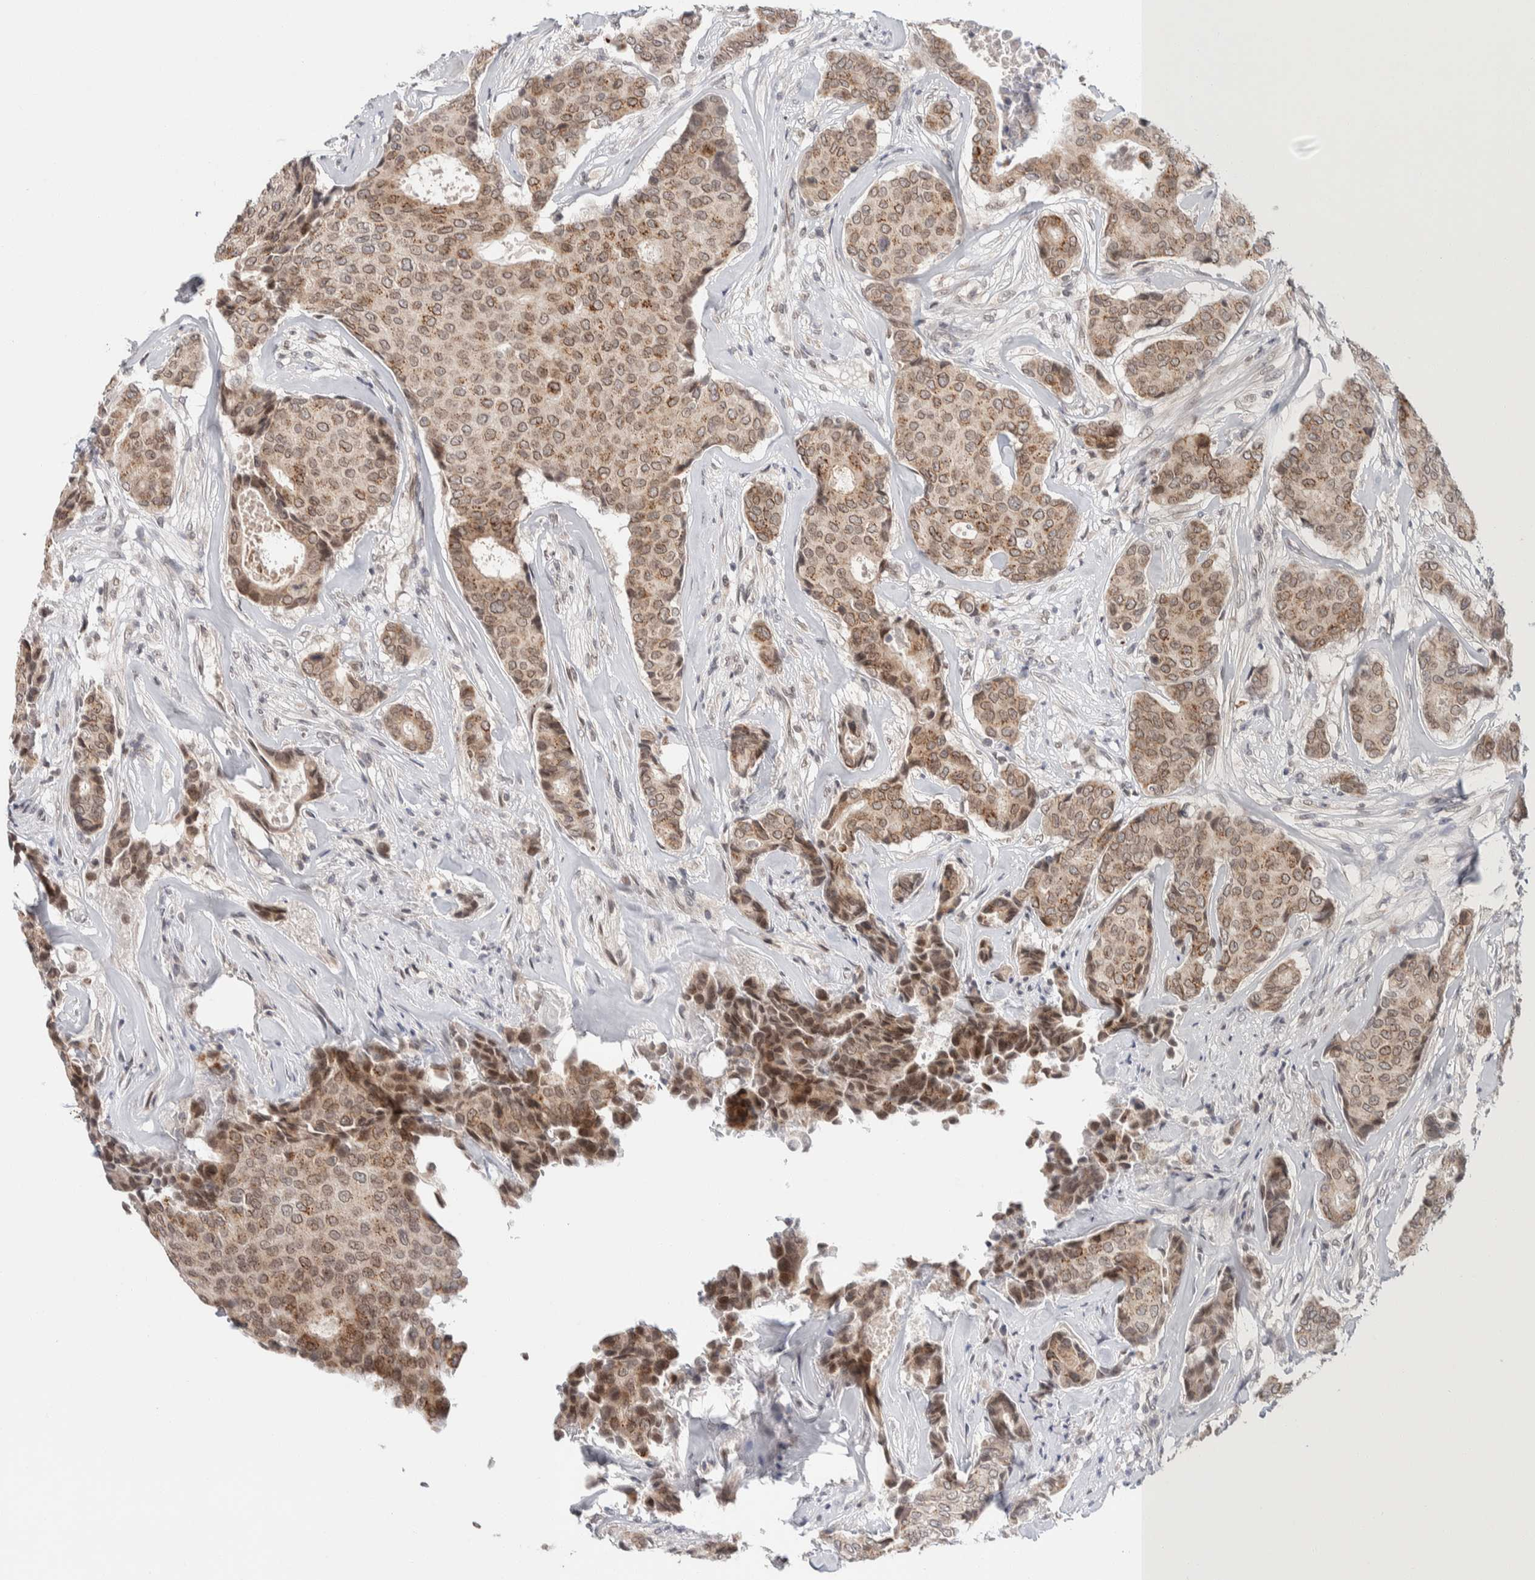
{"staining": {"intensity": "moderate", "quantity": "25%-75%", "location": "cytoplasmic/membranous,nuclear"}, "tissue": "breast cancer", "cell_type": "Tumor cells", "image_type": "cancer", "snomed": [{"axis": "morphology", "description": "Duct carcinoma"}, {"axis": "topography", "description": "Breast"}], "caption": "DAB (3,3'-diaminobenzidine) immunohistochemical staining of breast intraductal carcinoma demonstrates moderate cytoplasmic/membranous and nuclear protein positivity in approximately 25%-75% of tumor cells.", "gene": "CRAT", "patient": {"sex": "female", "age": 75}}